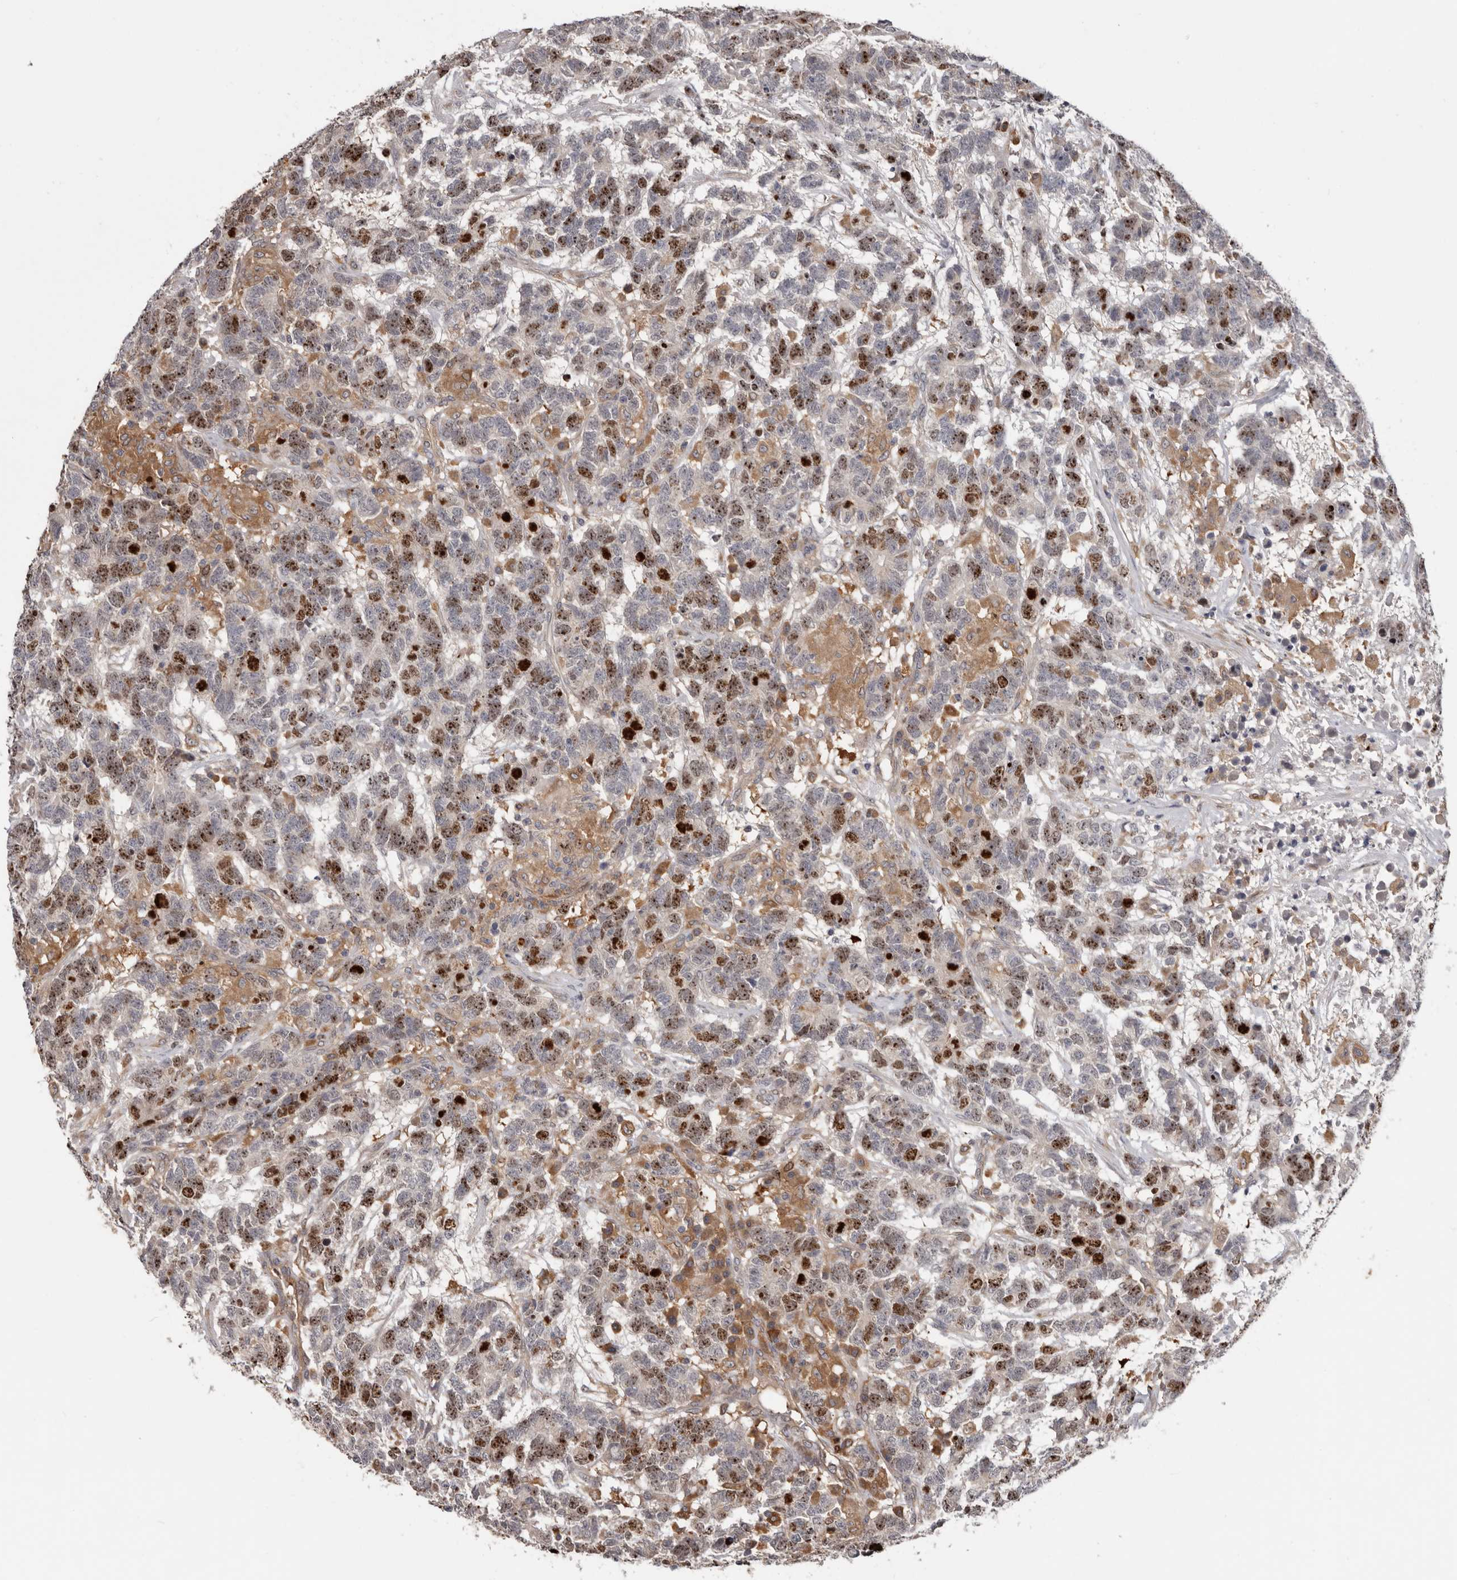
{"staining": {"intensity": "moderate", "quantity": "25%-75%", "location": "nuclear"}, "tissue": "testis cancer", "cell_type": "Tumor cells", "image_type": "cancer", "snomed": [{"axis": "morphology", "description": "Carcinoma, Embryonal, NOS"}, {"axis": "topography", "description": "Testis"}], "caption": "Immunohistochemistry (IHC) photomicrograph of neoplastic tissue: human testis cancer stained using IHC shows medium levels of moderate protein expression localized specifically in the nuclear of tumor cells, appearing as a nuclear brown color.", "gene": "CDCA8", "patient": {"sex": "male", "age": 26}}